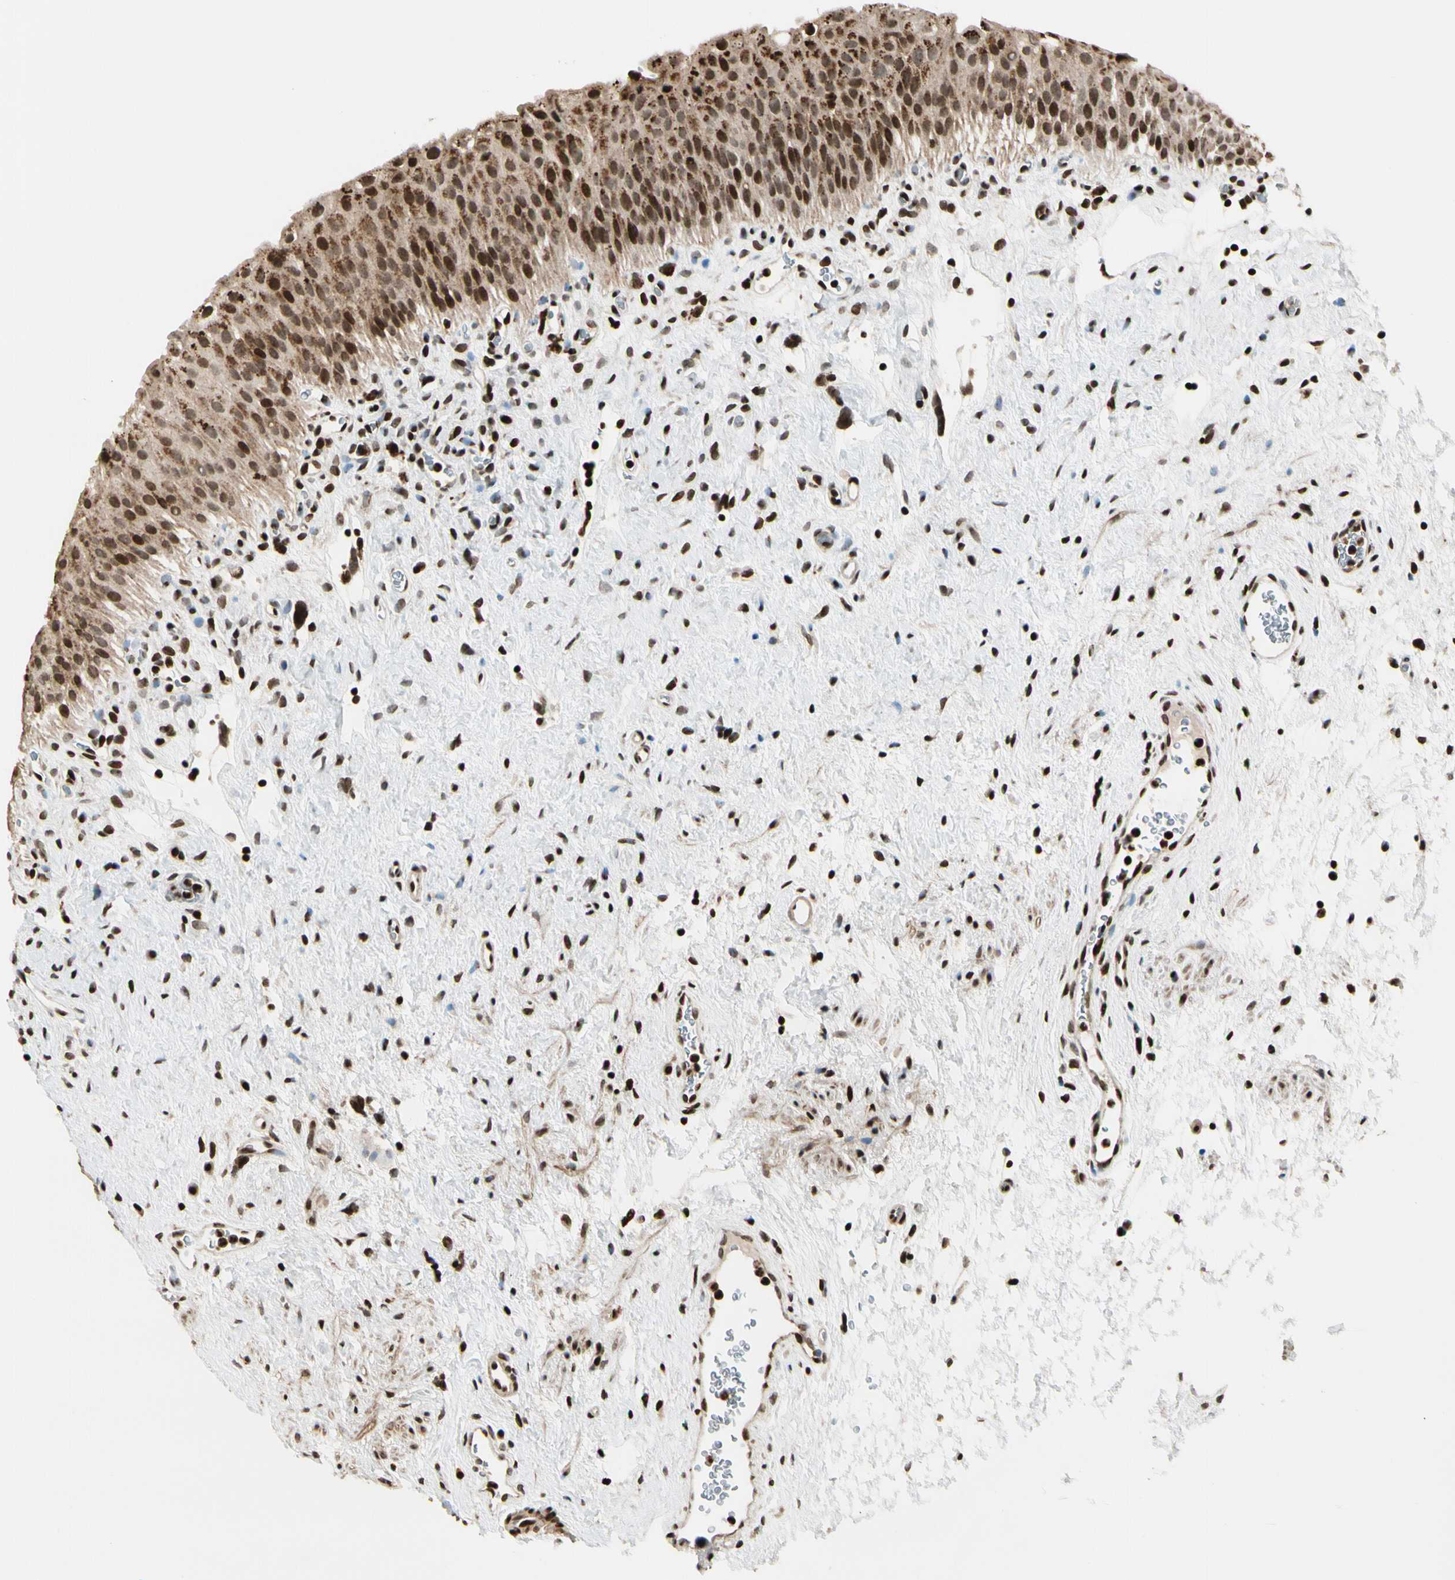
{"staining": {"intensity": "moderate", "quantity": ">75%", "location": "cytoplasmic/membranous,nuclear"}, "tissue": "urinary bladder", "cell_type": "Urothelial cells", "image_type": "normal", "snomed": [{"axis": "morphology", "description": "Normal tissue, NOS"}, {"axis": "morphology", "description": "Urothelial carcinoma, High grade"}, {"axis": "topography", "description": "Urinary bladder"}], "caption": "High-power microscopy captured an IHC micrograph of benign urinary bladder, revealing moderate cytoplasmic/membranous,nuclear expression in about >75% of urothelial cells.", "gene": "TSHZ3", "patient": {"sex": "male", "age": 46}}